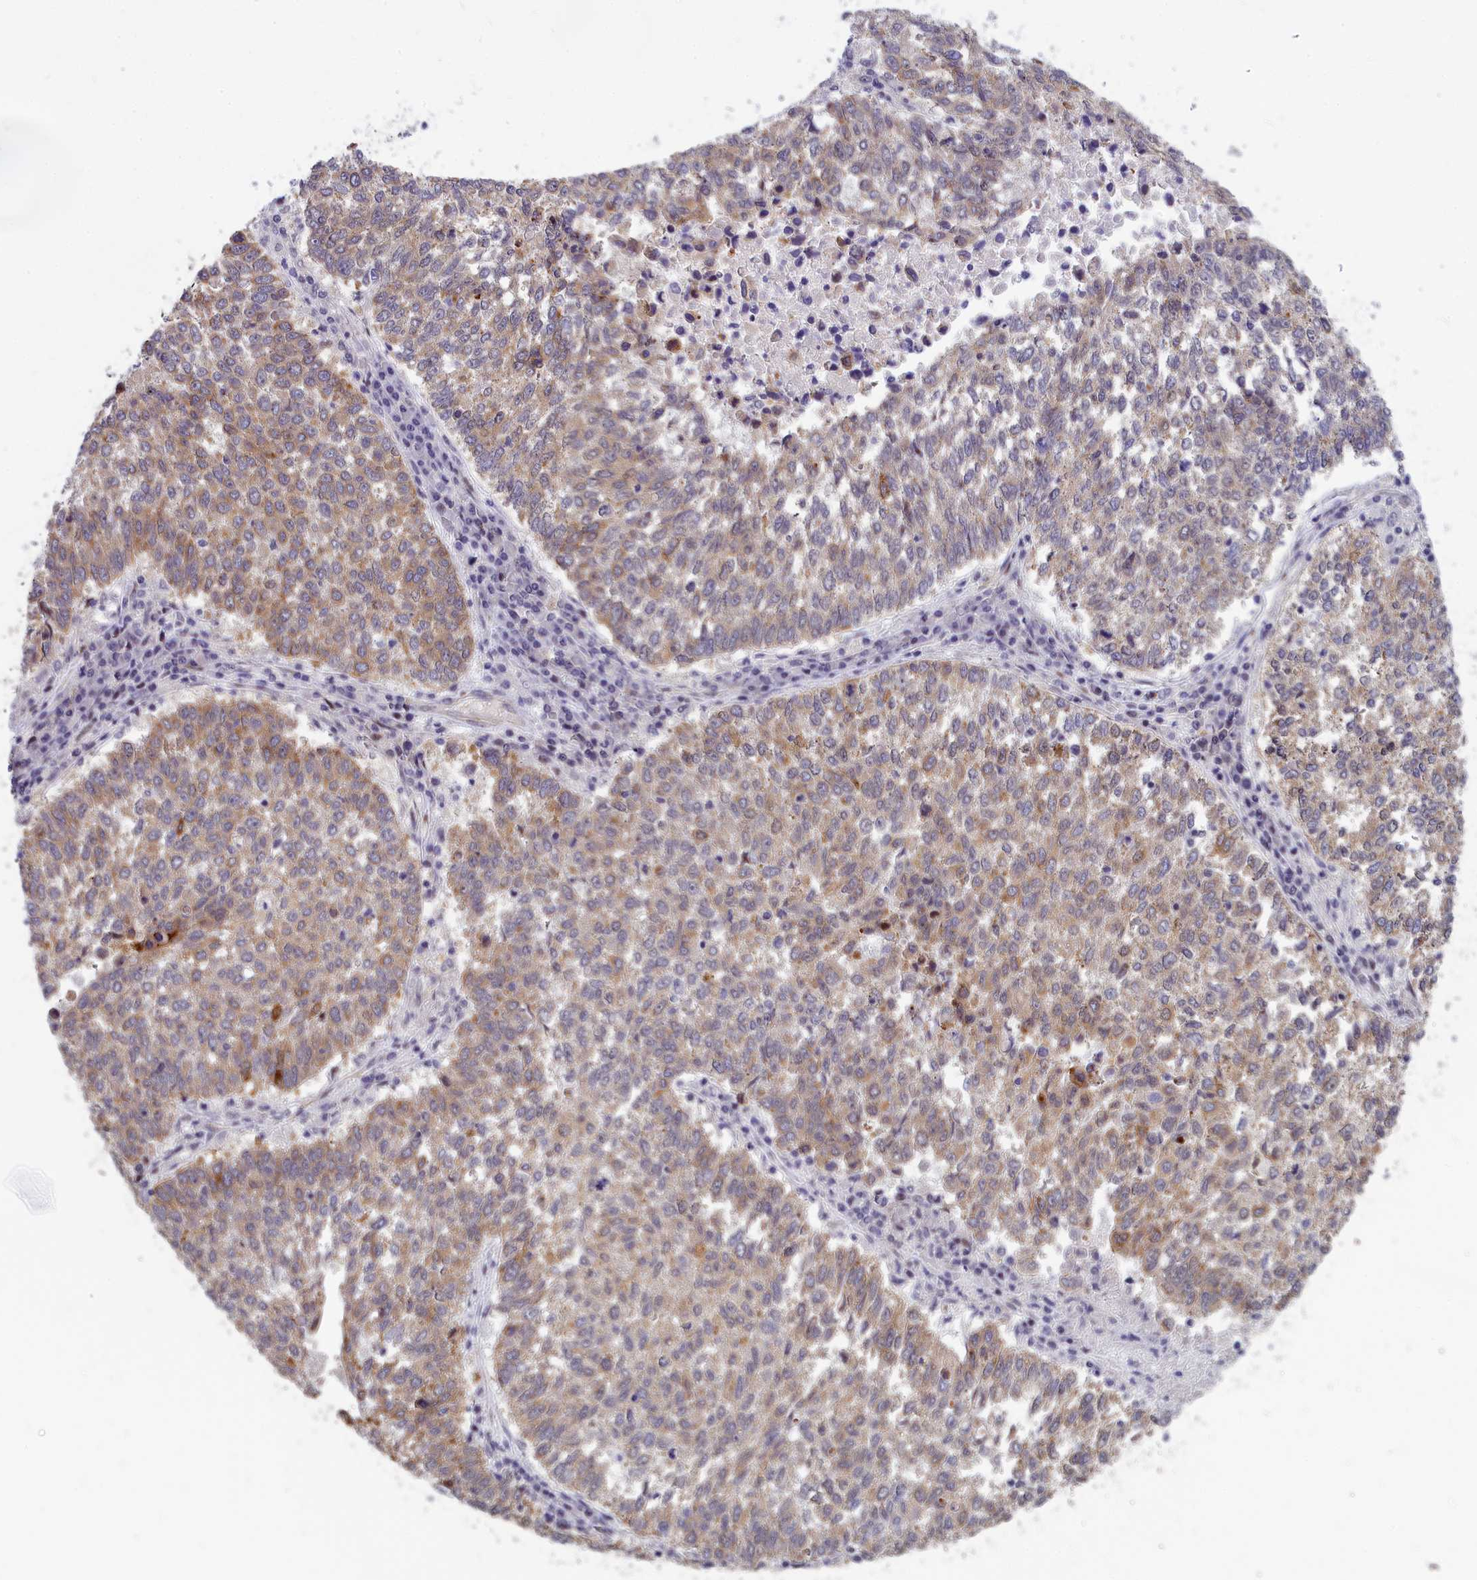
{"staining": {"intensity": "moderate", "quantity": "25%-75%", "location": "cytoplasmic/membranous"}, "tissue": "lung cancer", "cell_type": "Tumor cells", "image_type": "cancer", "snomed": [{"axis": "morphology", "description": "Squamous cell carcinoma, NOS"}, {"axis": "topography", "description": "Lung"}], "caption": "This is a photomicrograph of immunohistochemistry staining of lung cancer, which shows moderate positivity in the cytoplasmic/membranous of tumor cells.", "gene": "ANKRD34B", "patient": {"sex": "male", "age": 73}}